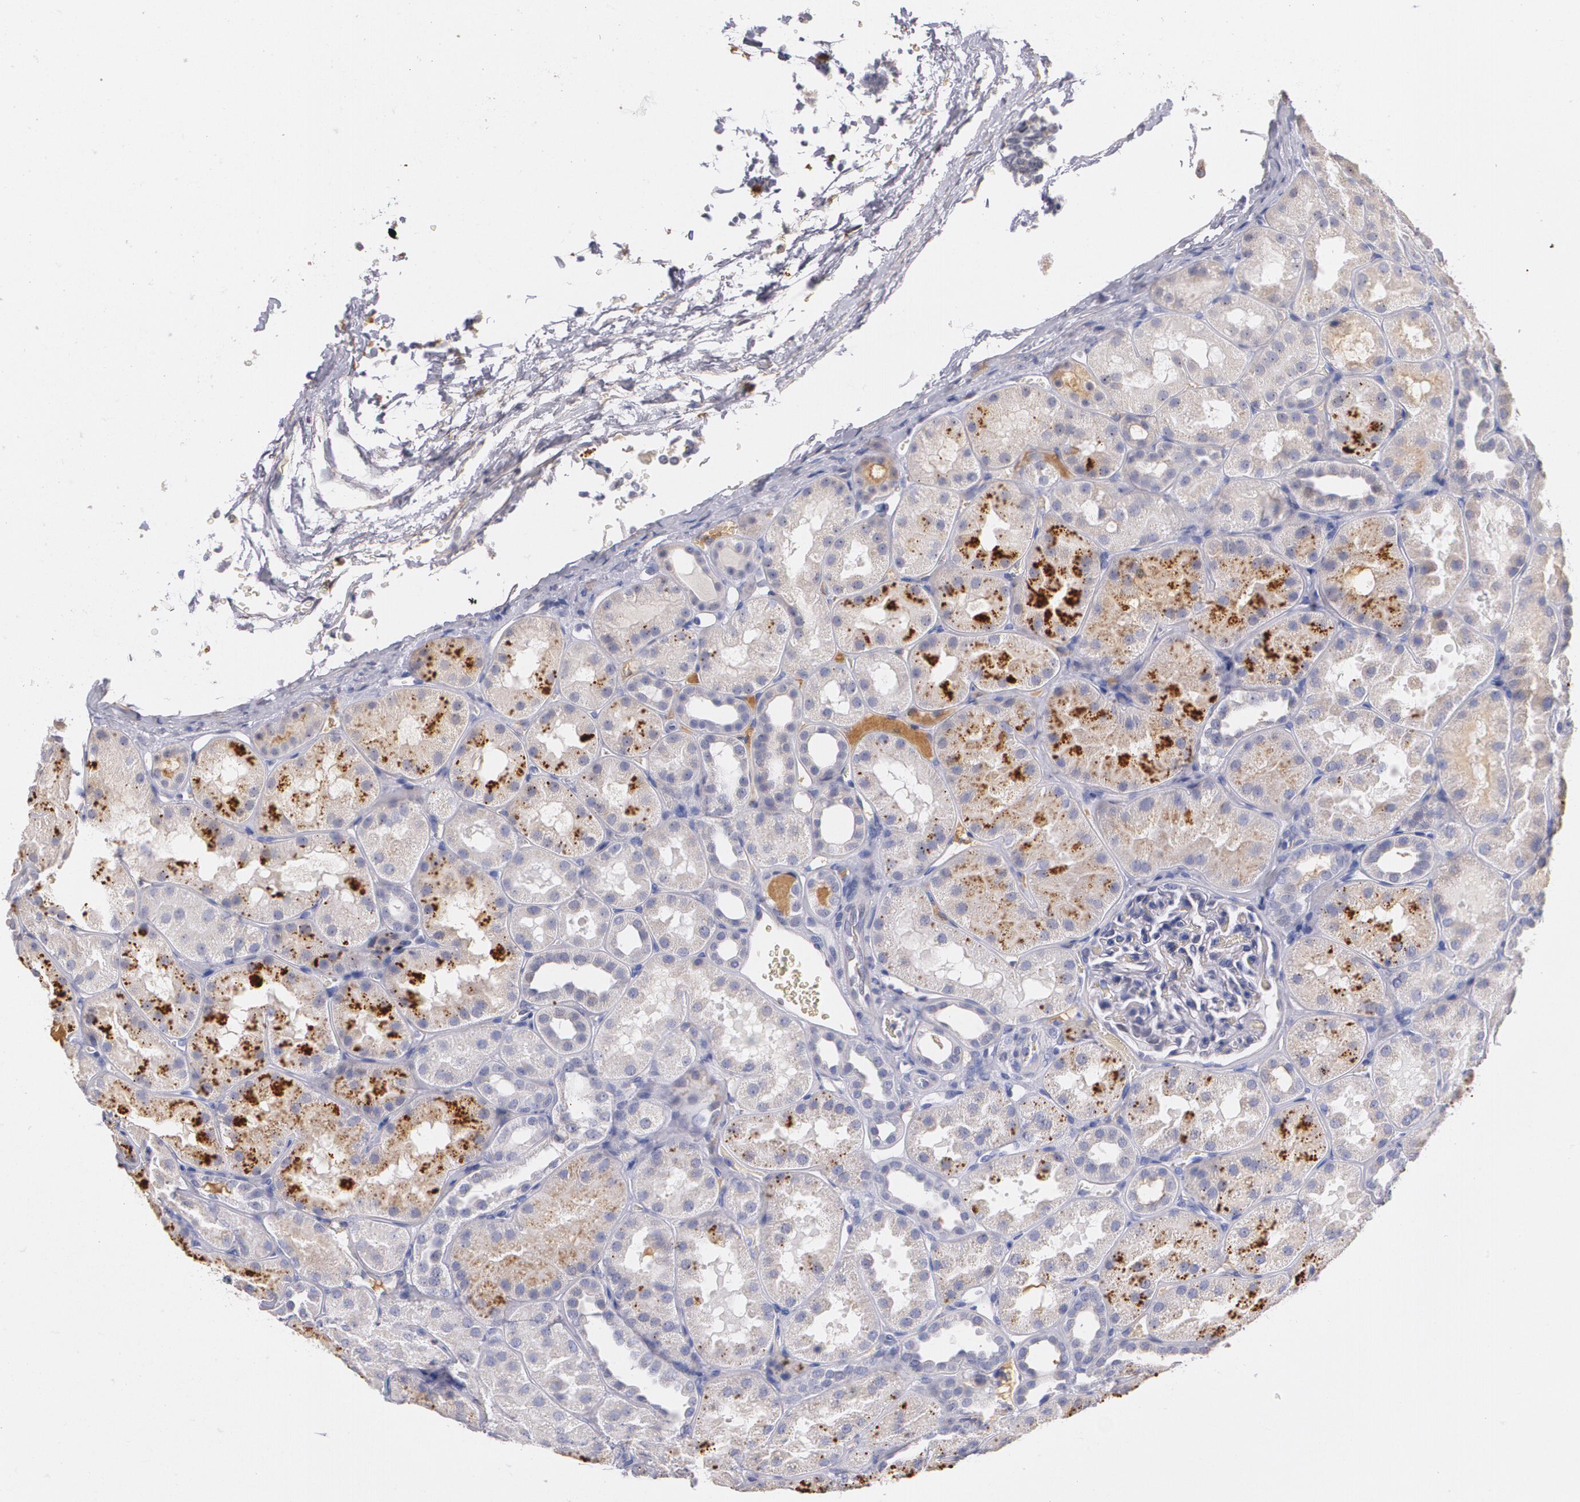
{"staining": {"intensity": "negative", "quantity": "none", "location": "none"}, "tissue": "kidney", "cell_type": "Cells in glomeruli", "image_type": "normal", "snomed": [{"axis": "morphology", "description": "Normal tissue, NOS"}, {"axis": "topography", "description": "Kidney"}], "caption": "Immunohistochemical staining of normal human kidney exhibits no significant positivity in cells in glomeruli.", "gene": "AMBP", "patient": {"sex": "male", "age": 28}}